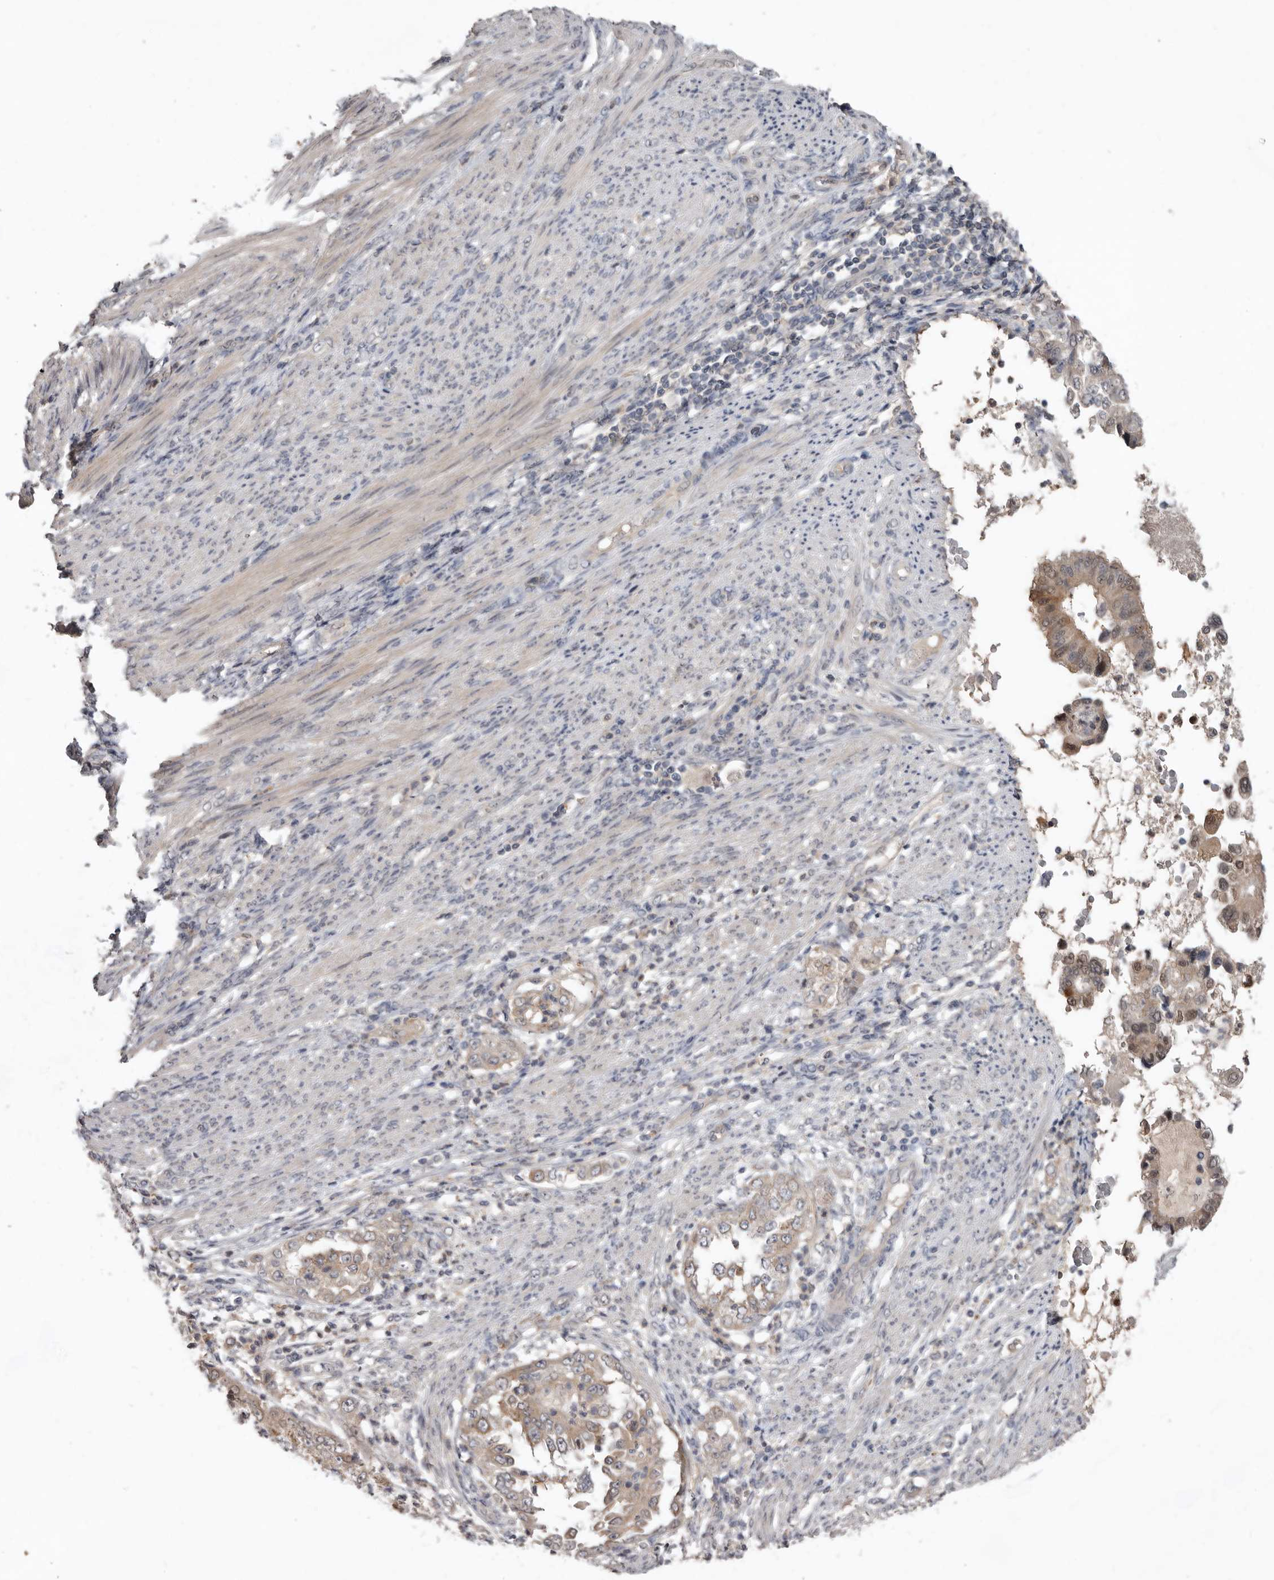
{"staining": {"intensity": "weak", "quantity": ">75%", "location": "cytoplasmic/membranous"}, "tissue": "endometrial cancer", "cell_type": "Tumor cells", "image_type": "cancer", "snomed": [{"axis": "morphology", "description": "Adenocarcinoma, NOS"}, {"axis": "topography", "description": "Endometrium"}], "caption": "A low amount of weak cytoplasmic/membranous expression is seen in about >75% of tumor cells in endometrial cancer tissue. (DAB (3,3'-diaminobenzidine) = brown stain, brightfield microscopy at high magnification).", "gene": "RBKS", "patient": {"sex": "female", "age": 85}}